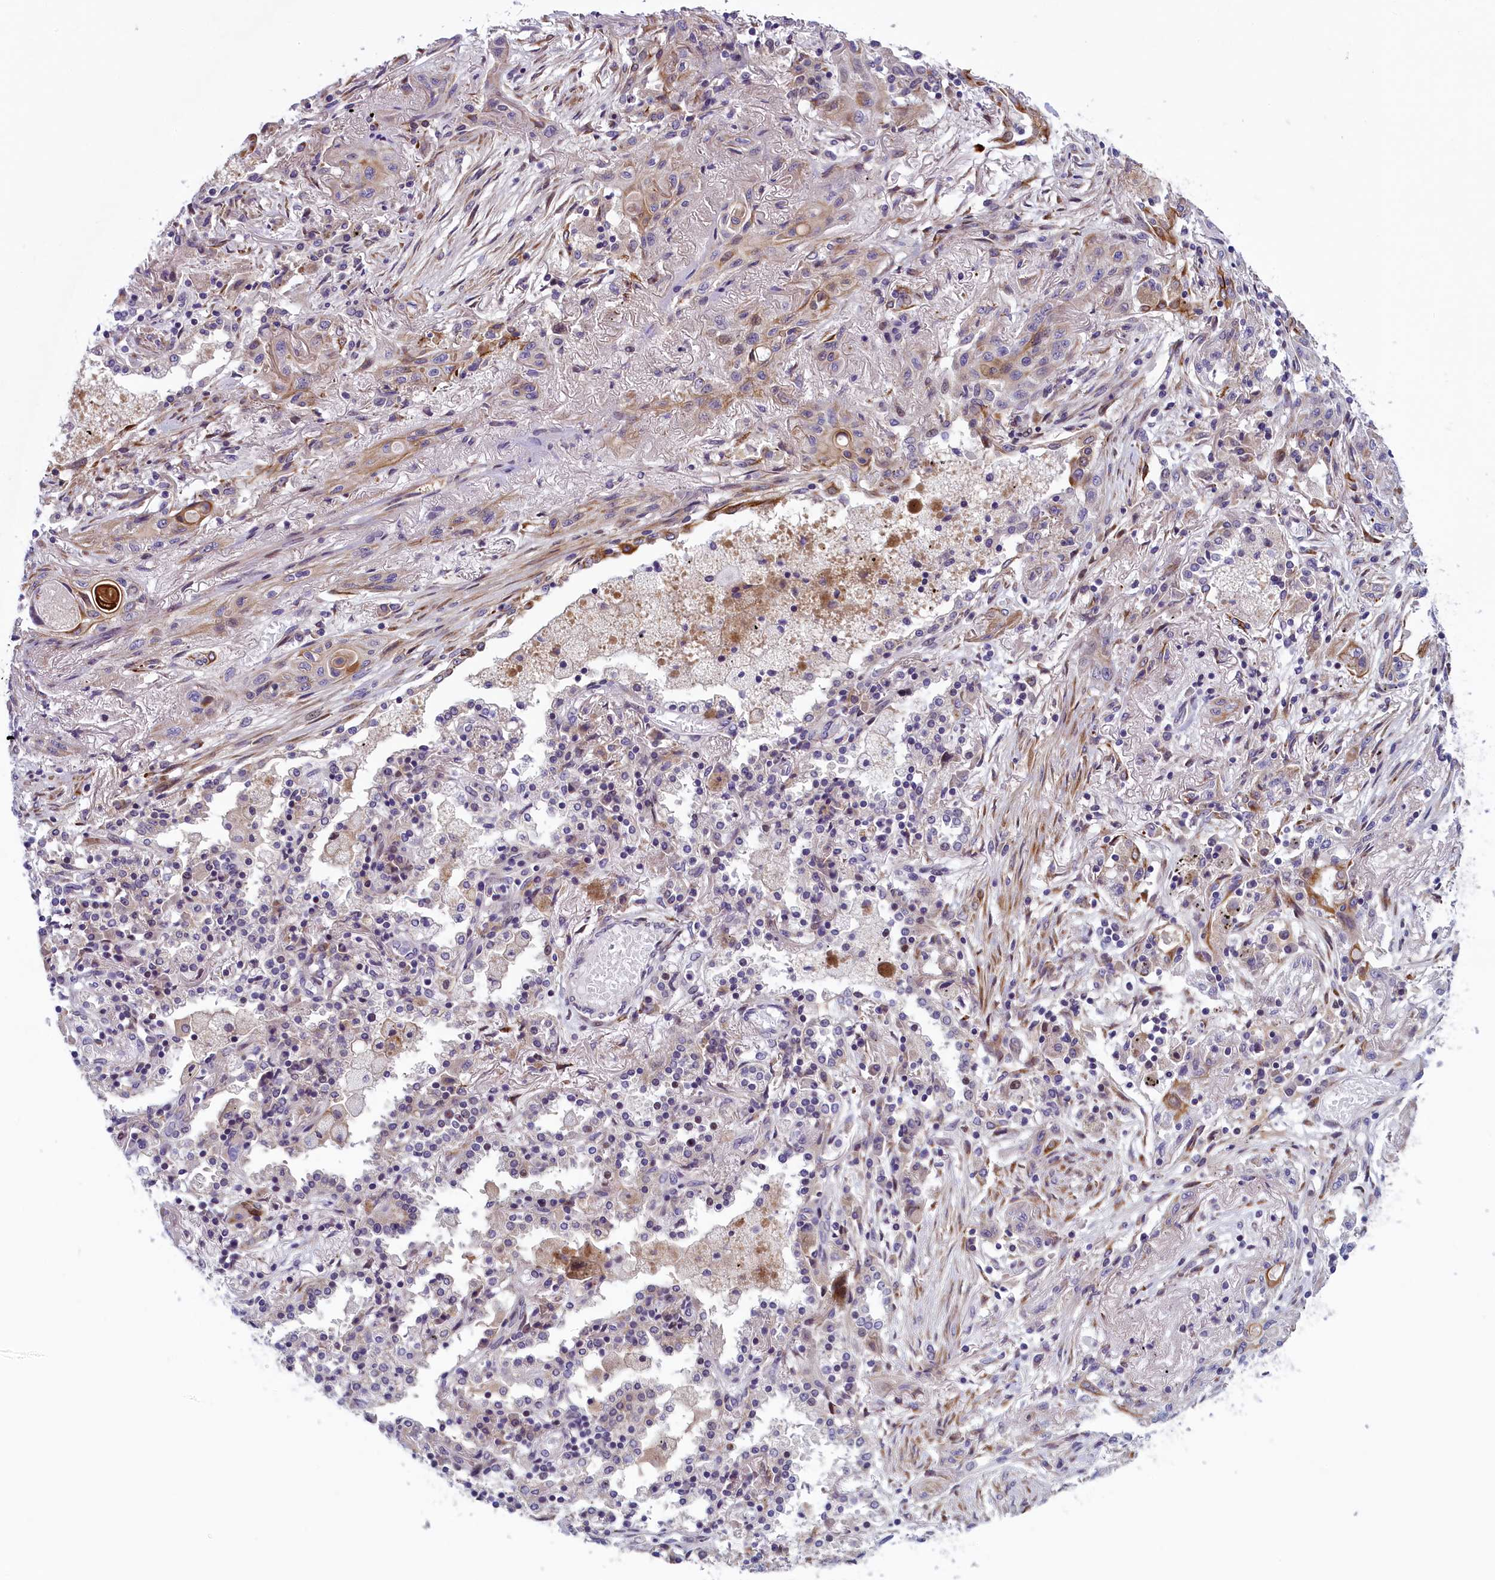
{"staining": {"intensity": "negative", "quantity": "none", "location": "none"}, "tissue": "lung cancer", "cell_type": "Tumor cells", "image_type": "cancer", "snomed": [{"axis": "morphology", "description": "Squamous cell carcinoma, NOS"}, {"axis": "topography", "description": "Lung"}], "caption": "This is an immunohistochemistry image of squamous cell carcinoma (lung). There is no positivity in tumor cells.", "gene": "ANKRD39", "patient": {"sex": "female", "age": 47}}